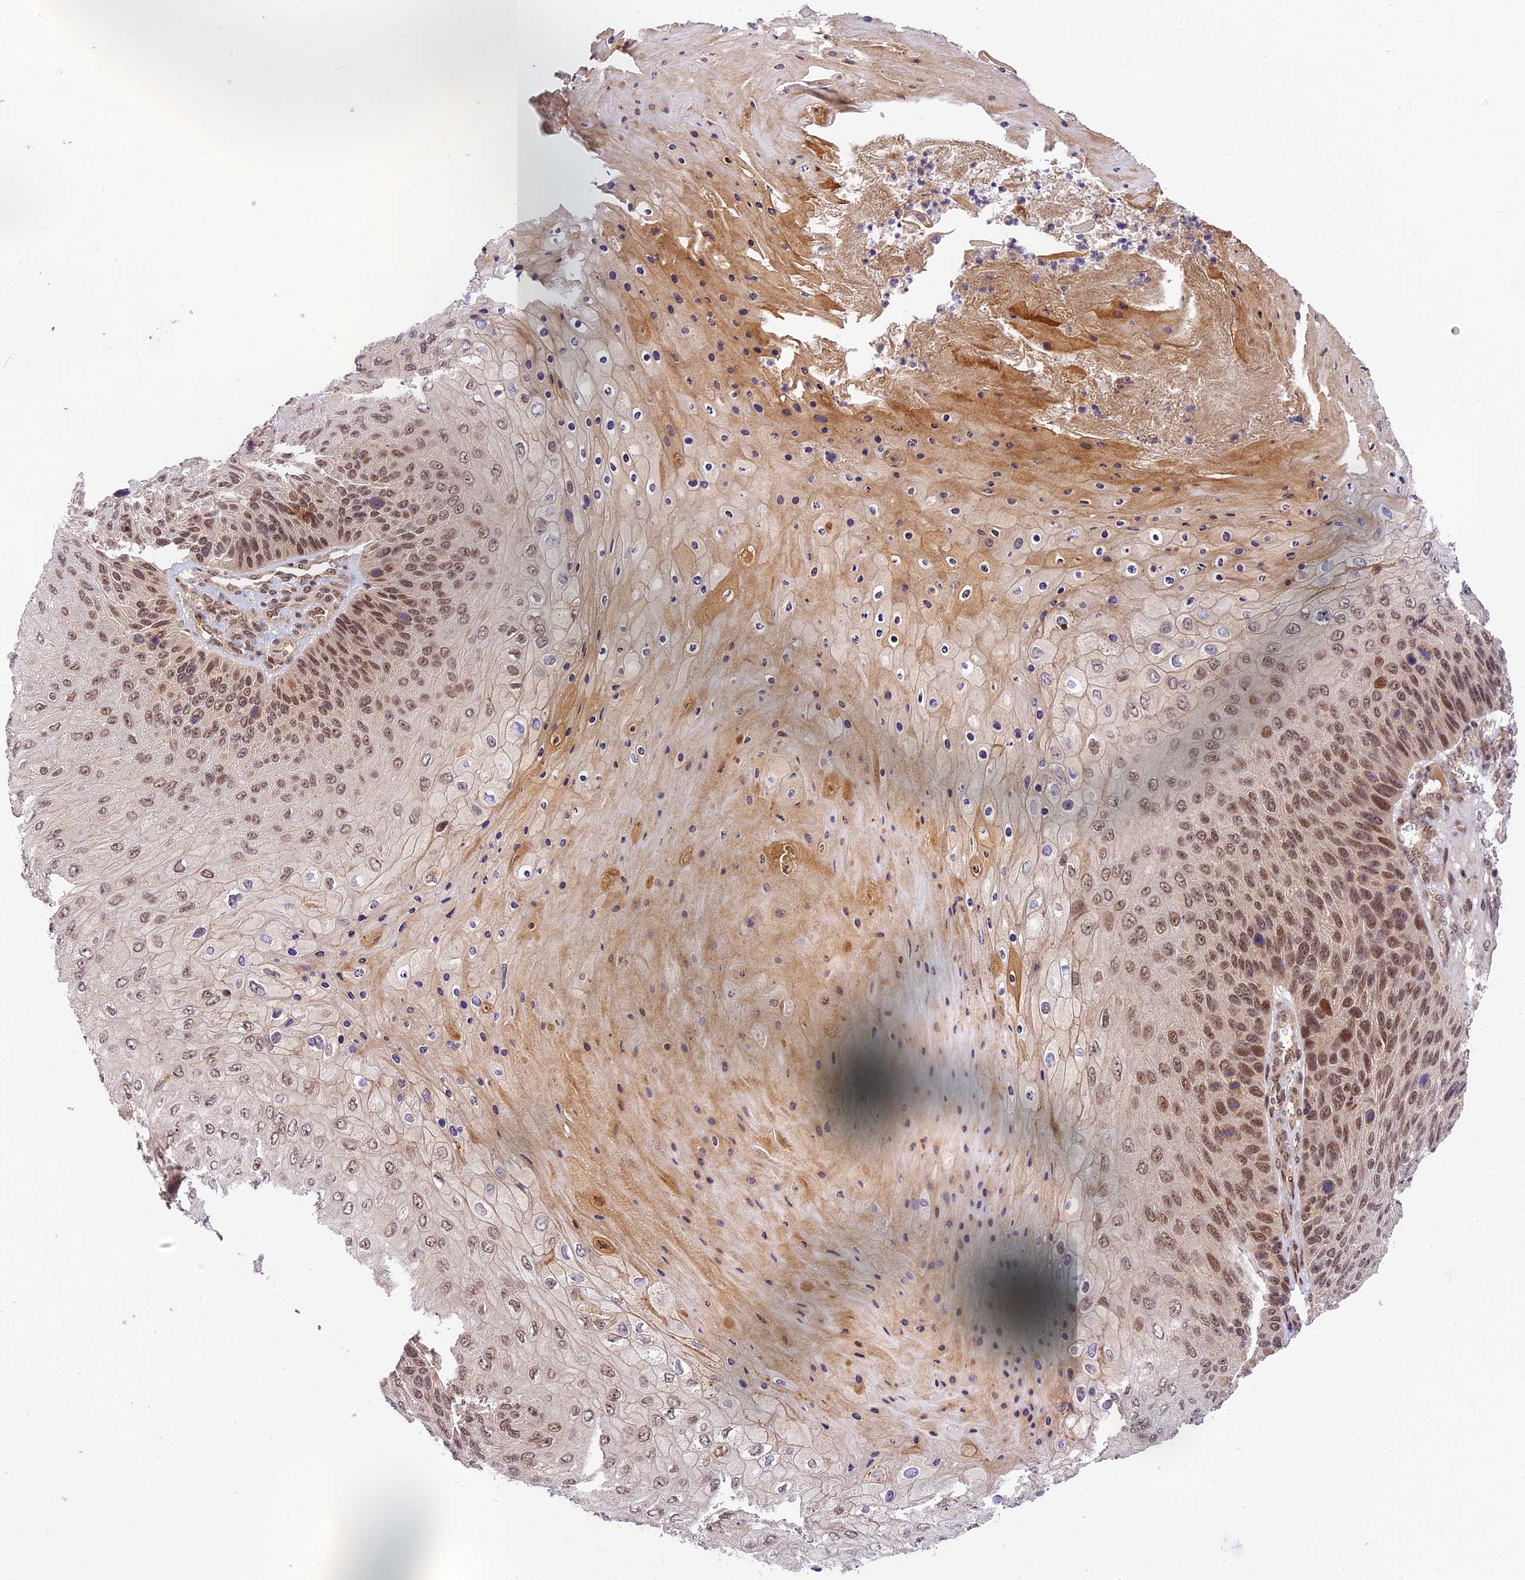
{"staining": {"intensity": "moderate", "quantity": ">75%", "location": "nuclear"}, "tissue": "skin cancer", "cell_type": "Tumor cells", "image_type": "cancer", "snomed": [{"axis": "morphology", "description": "Squamous cell carcinoma, NOS"}, {"axis": "topography", "description": "Skin"}], "caption": "Immunohistochemical staining of human skin cancer reveals medium levels of moderate nuclear staining in about >75% of tumor cells.", "gene": "NEK8", "patient": {"sex": "female", "age": 88}}